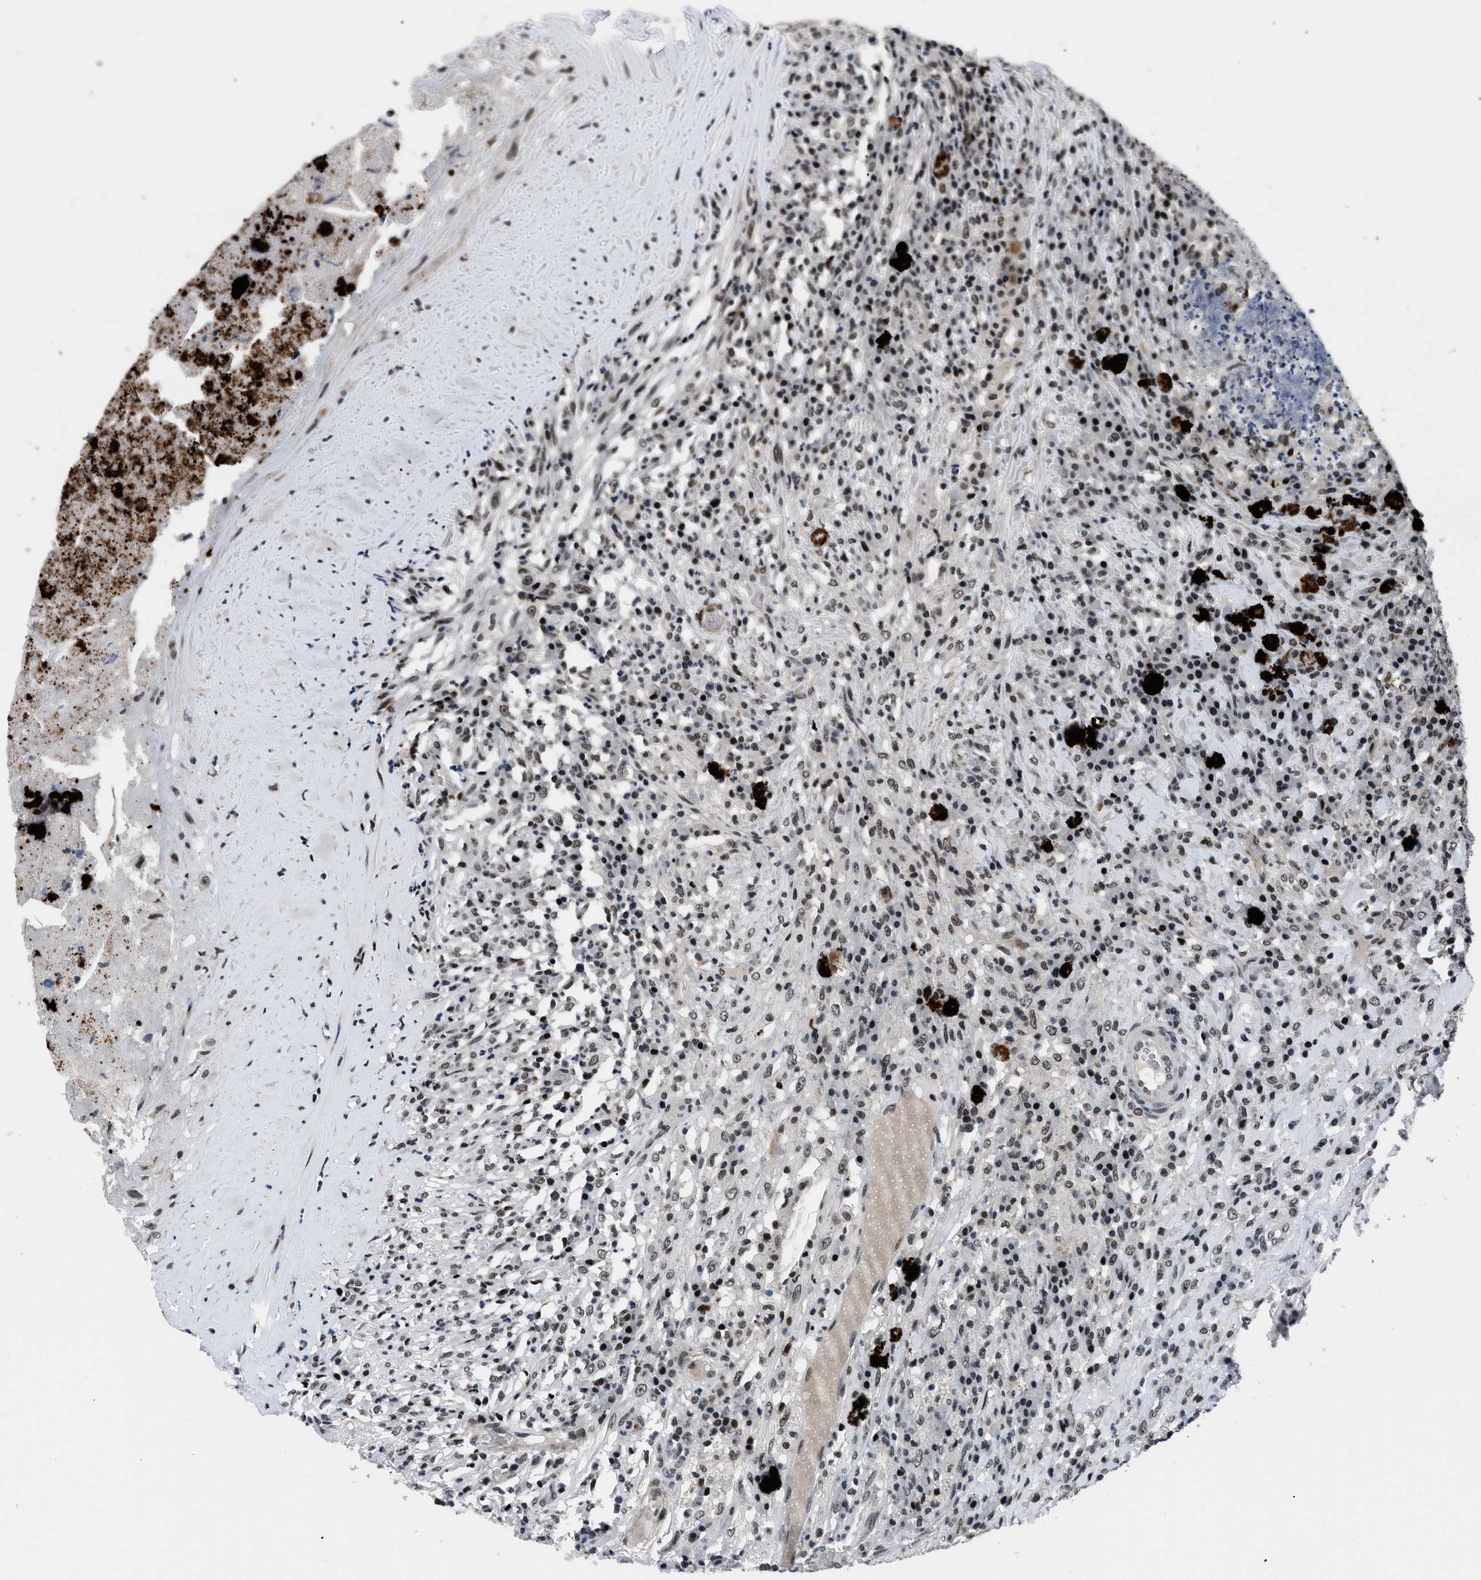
{"staining": {"intensity": "strong", "quantity": ">75%", "location": "nuclear"}, "tissue": "testis cancer", "cell_type": "Tumor cells", "image_type": "cancer", "snomed": [{"axis": "morphology", "description": "Necrosis, NOS"}, {"axis": "morphology", "description": "Carcinoma, Embryonal, NOS"}, {"axis": "topography", "description": "Testis"}], "caption": "Immunohistochemical staining of testis cancer reveals high levels of strong nuclear expression in about >75% of tumor cells.", "gene": "SMARCB1", "patient": {"sex": "male", "age": 19}}